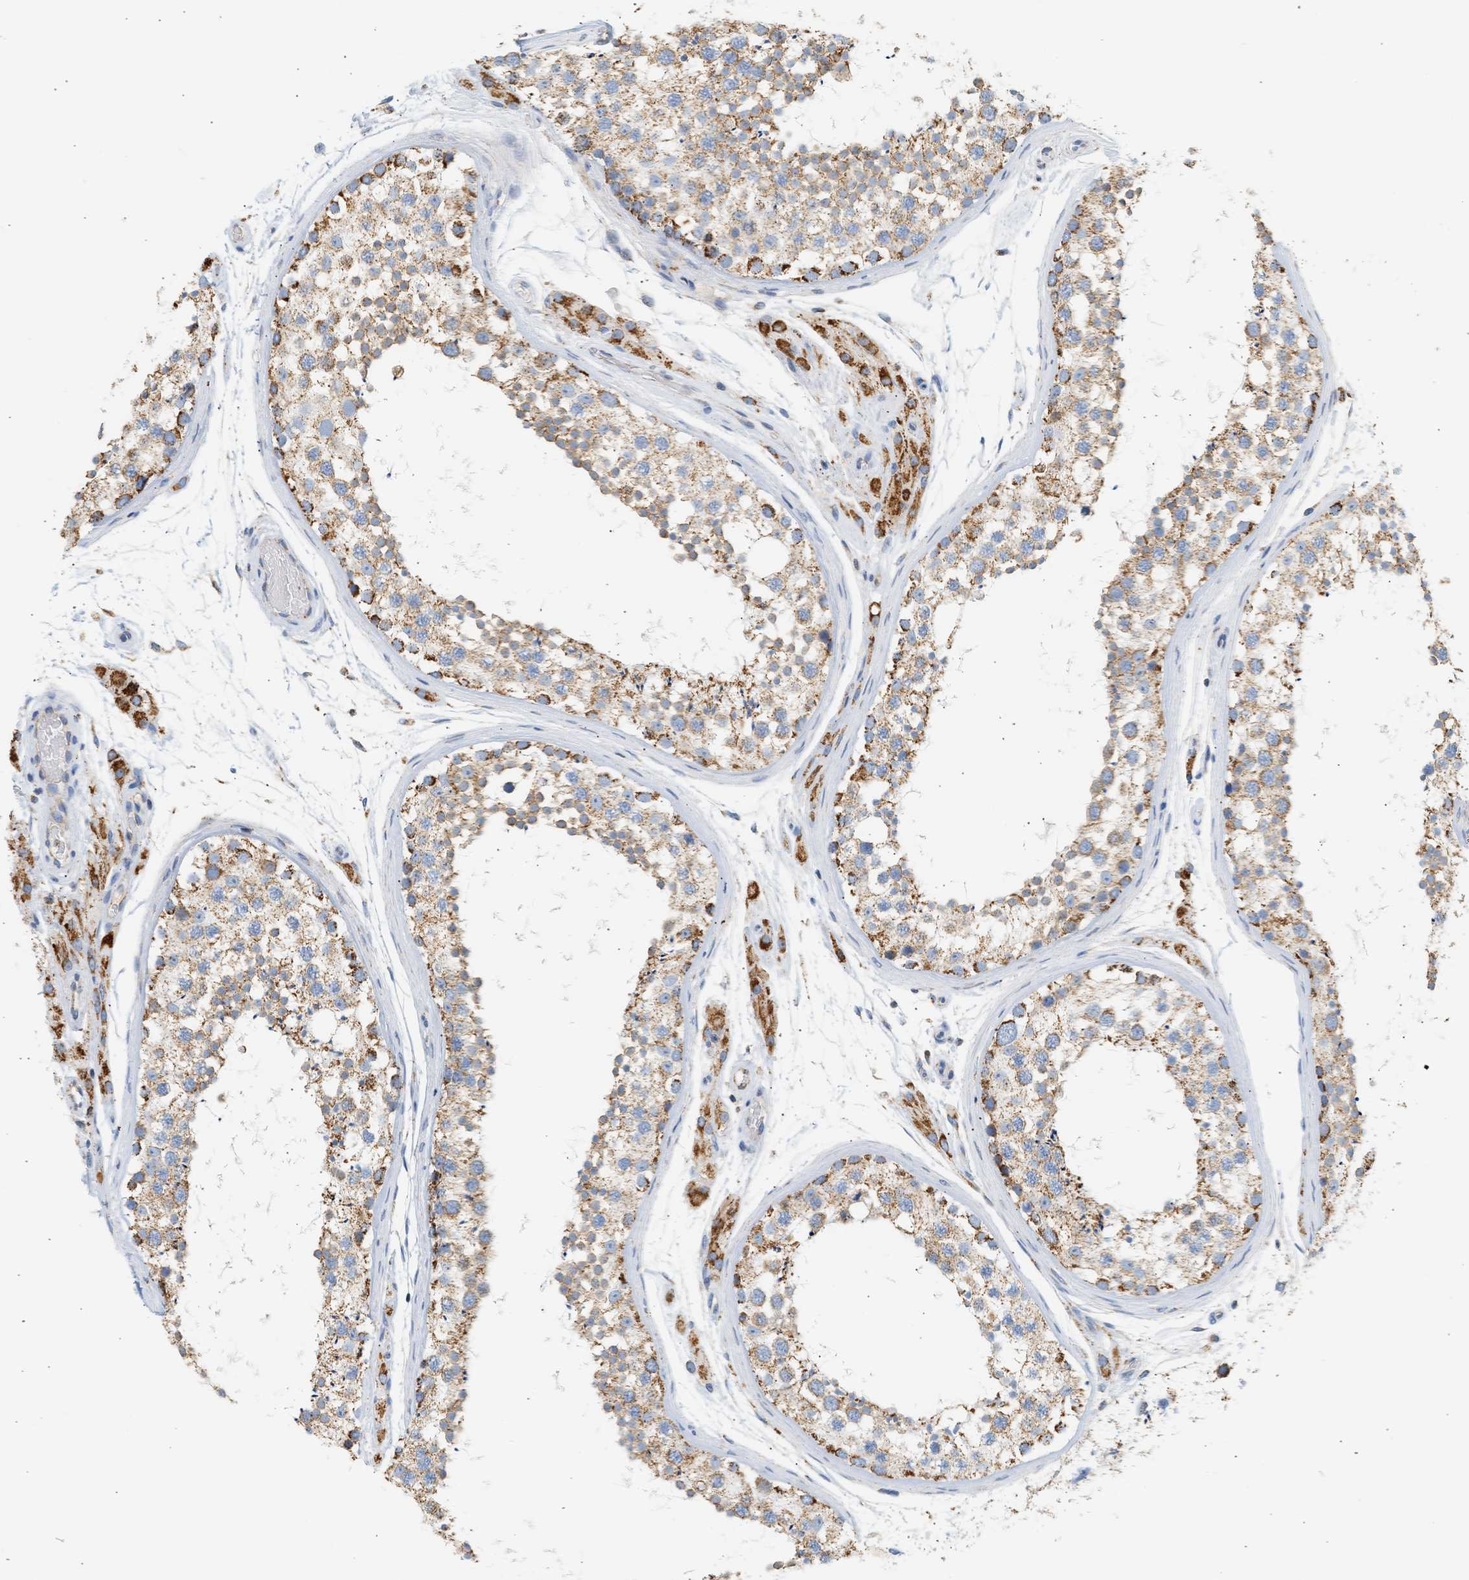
{"staining": {"intensity": "moderate", "quantity": "25%-75%", "location": "cytoplasmic/membranous"}, "tissue": "testis", "cell_type": "Cells in seminiferous ducts", "image_type": "normal", "snomed": [{"axis": "morphology", "description": "Normal tissue, NOS"}, {"axis": "topography", "description": "Testis"}], "caption": "Cells in seminiferous ducts demonstrate medium levels of moderate cytoplasmic/membranous staining in approximately 25%-75% of cells in unremarkable testis.", "gene": "GRPEL2", "patient": {"sex": "male", "age": 46}}